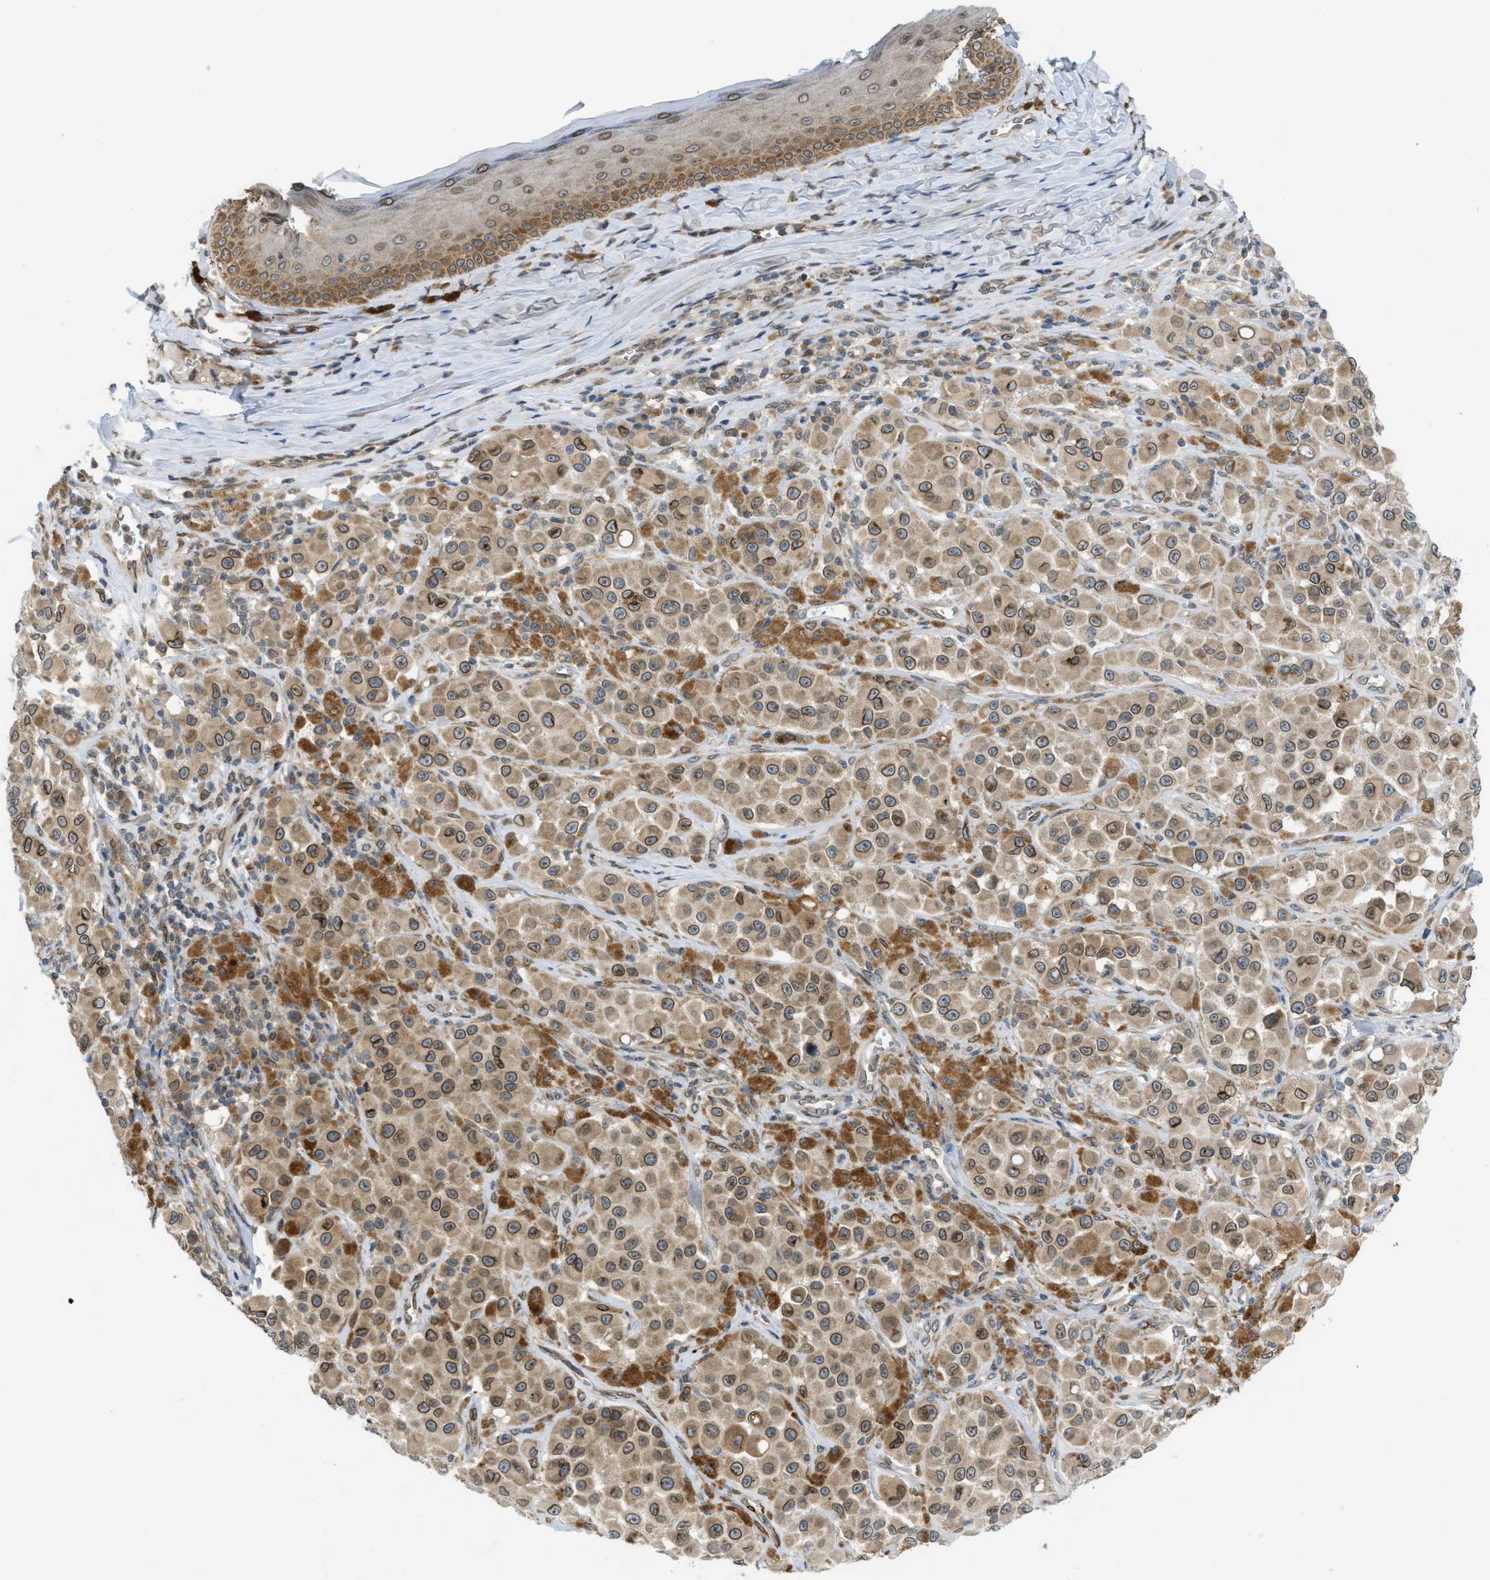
{"staining": {"intensity": "moderate", "quantity": ">75%", "location": "cytoplasmic/membranous,nuclear"}, "tissue": "melanoma", "cell_type": "Tumor cells", "image_type": "cancer", "snomed": [{"axis": "morphology", "description": "Malignant melanoma, NOS"}, {"axis": "topography", "description": "Skin"}], "caption": "This is a histology image of immunohistochemistry staining of malignant melanoma, which shows moderate positivity in the cytoplasmic/membranous and nuclear of tumor cells.", "gene": "EIF2AK3", "patient": {"sex": "male", "age": 84}}